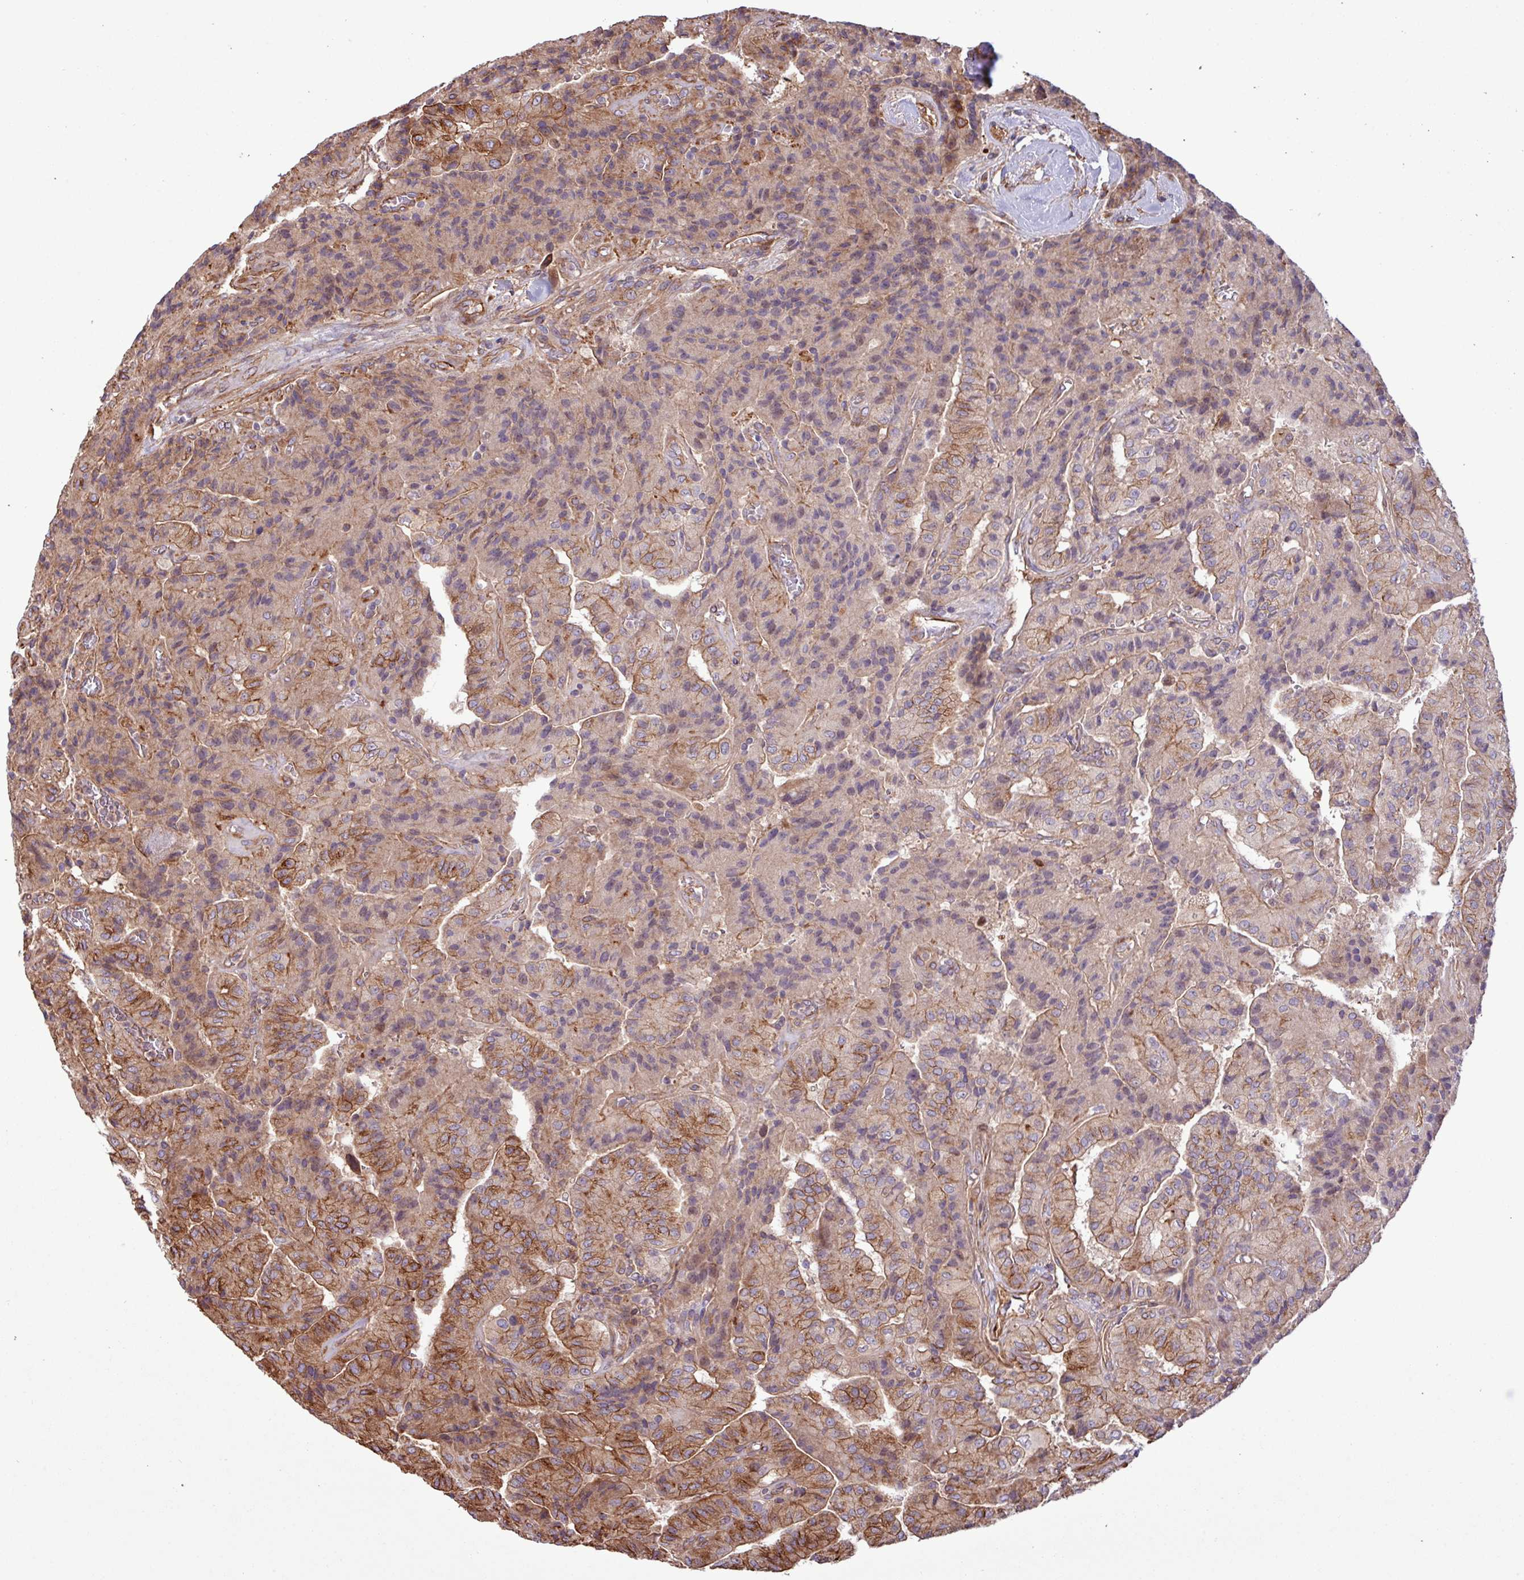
{"staining": {"intensity": "moderate", "quantity": "25%-75%", "location": "cytoplasmic/membranous"}, "tissue": "thyroid cancer", "cell_type": "Tumor cells", "image_type": "cancer", "snomed": [{"axis": "morphology", "description": "Normal tissue, NOS"}, {"axis": "morphology", "description": "Papillary adenocarcinoma, NOS"}, {"axis": "topography", "description": "Thyroid gland"}], "caption": "Brown immunohistochemical staining in human papillary adenocarcinoma (thyroid) reveals moderate cytoplasmic/membranous staining in approximately 25%-75% of tumor cells.", "gene": "ZNF300", "patient": {"sex": "female", "age": 59}}